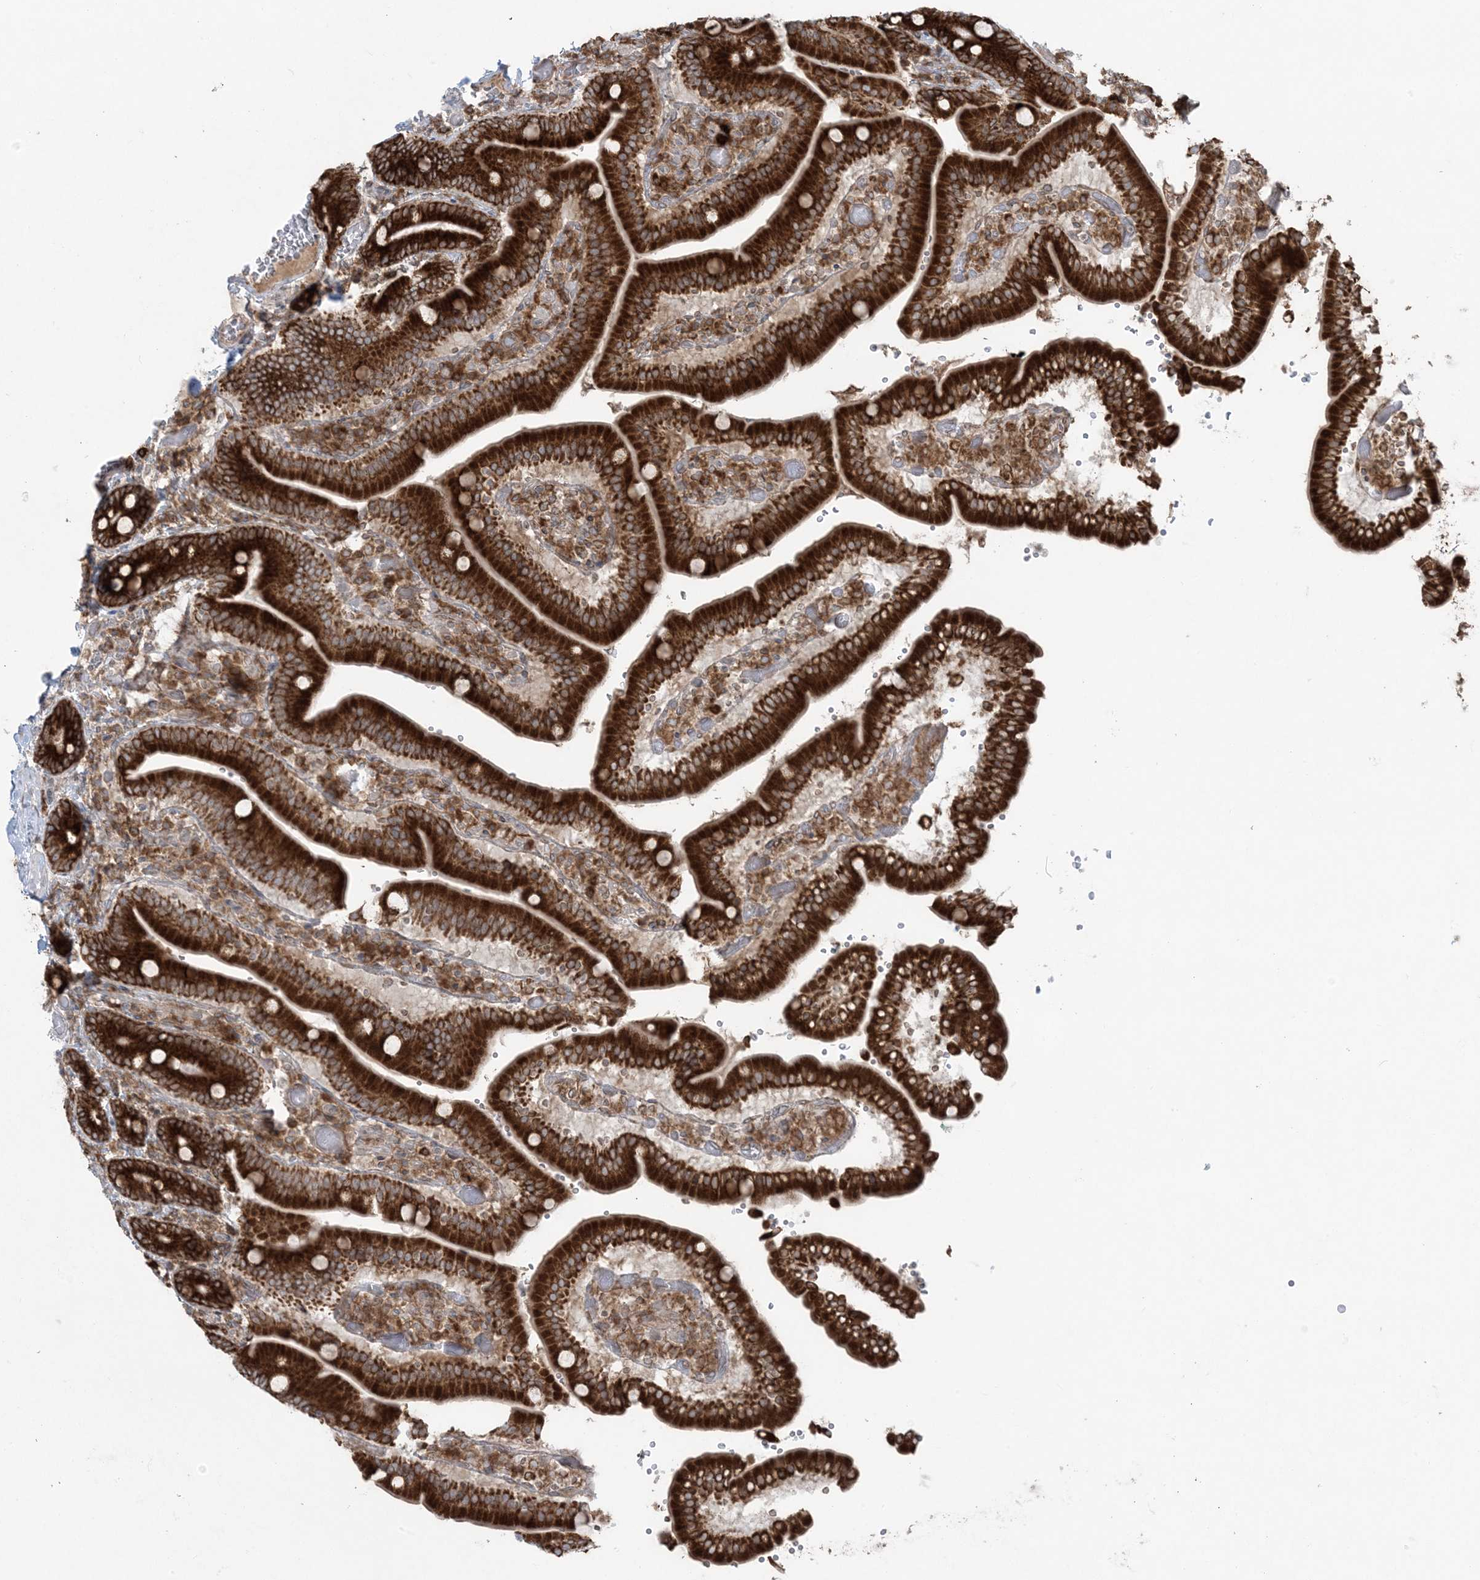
{"staining": {"intensity": "strong", "quantity": ">75%", "location": "cytoplasmic/membranous"}, "tissue": "duodenum", "cell_type": "Glandular cells", "image_type": "normal", "snomed": [{"axis": "morphology", "description": "Normal tissue, NOS"}, {"axis": "topography", "description": "Duodenum"}], "caption": "A brown stain labels strong cytoplasmic/membranous positivity of a protein in glandular cells of normal duodenum. Nuclei are stained in blue.", "gene": "UBXN4", "patient": {"sex": "female", "age": 62}}